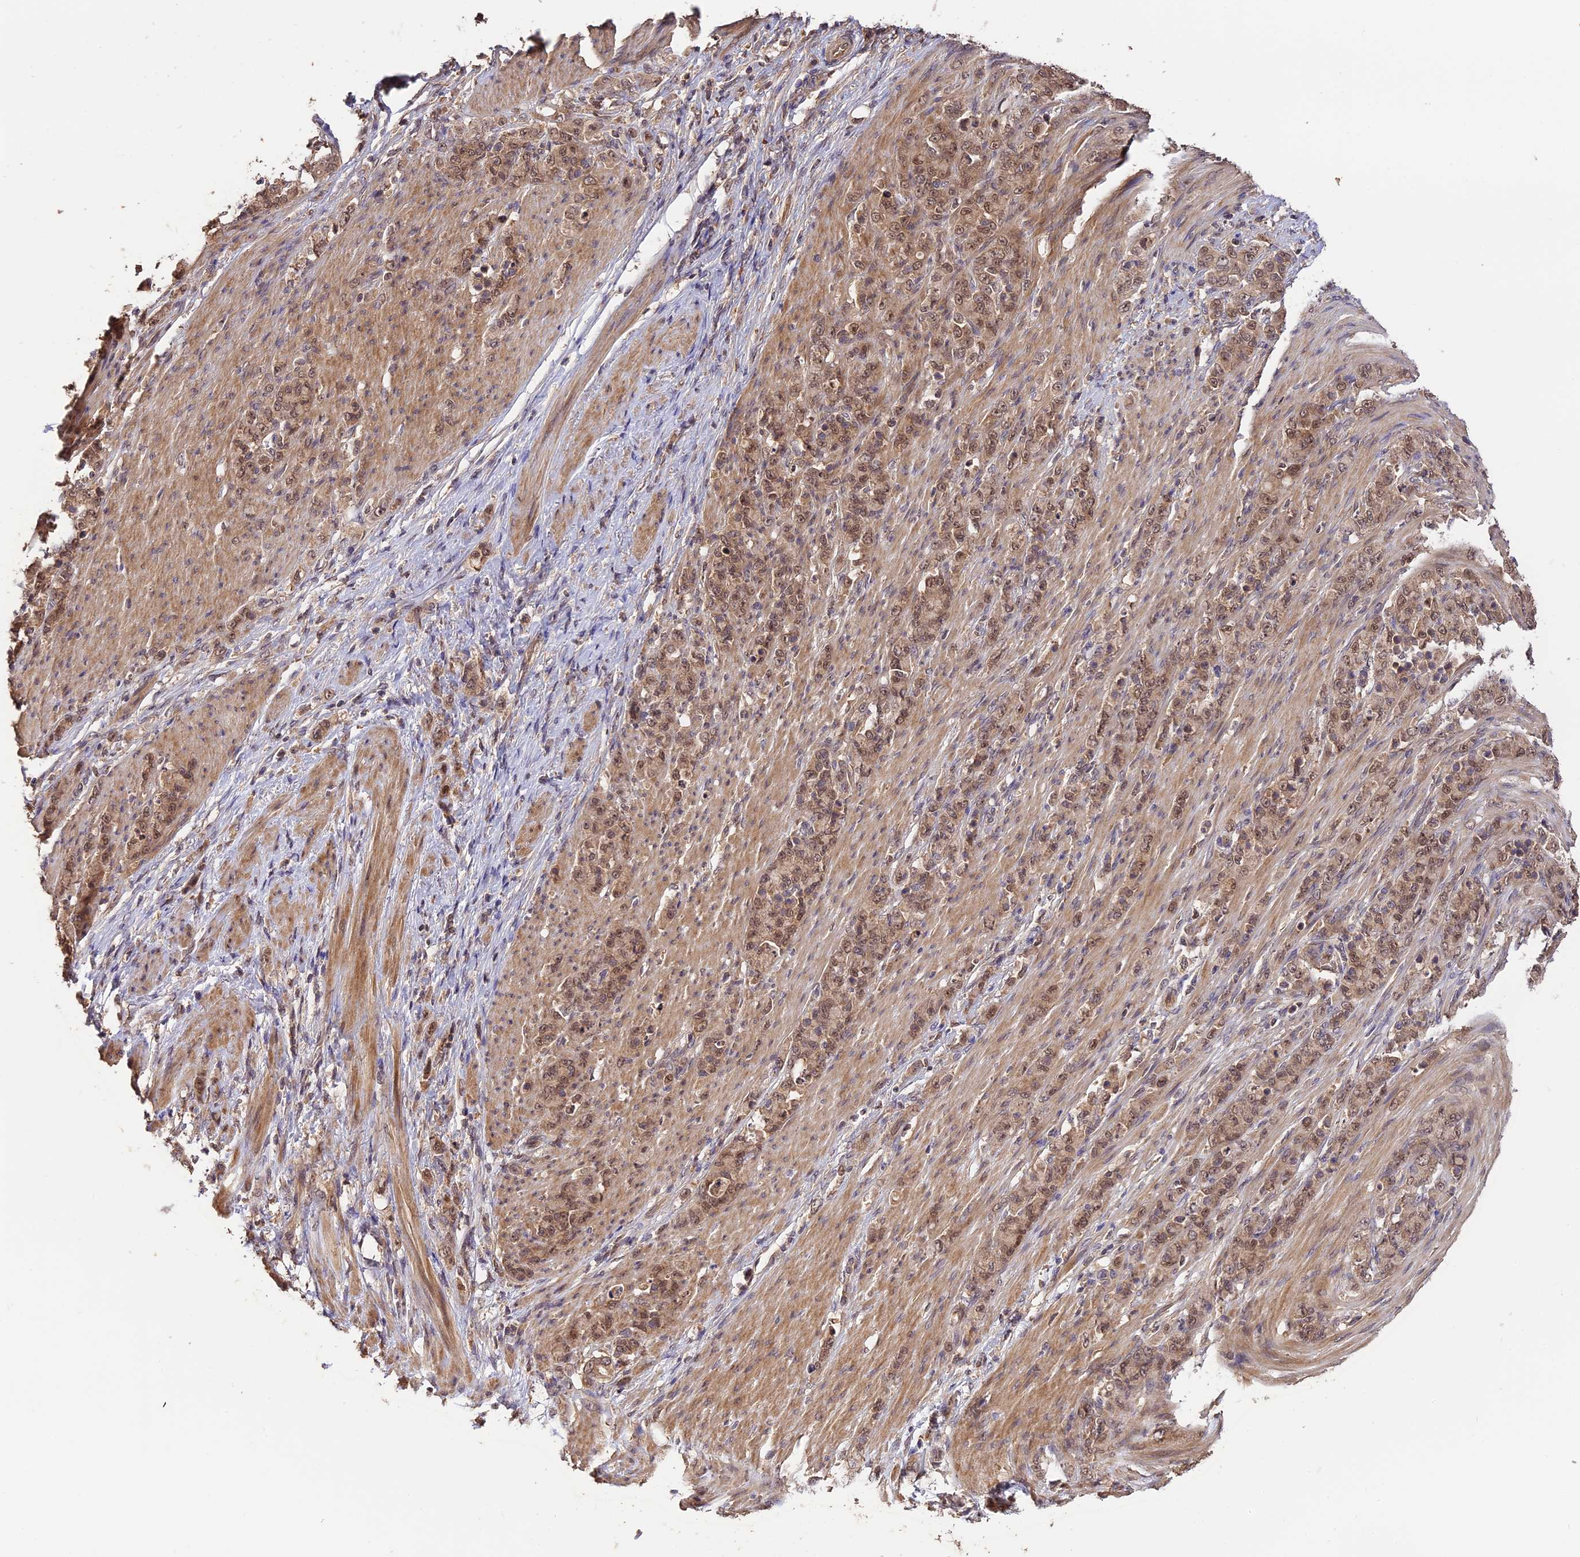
{"staining": {"intensity": "moderate", "quantity": ">75%", "location": "cytoplasmic/membranous,nuclear"}, "tissue": "stomach cancer", "cell_type": "Tumor cells", "image_type": "cancer", "snomed": [{"axis": "morphology", "description": "Adenocarcinoma, NOS"}, {"axis": "topography", "description": "Stomach"}], "caption": "Moderate cytoplasmic/membranous and nuclear staining for a protein is identified in approximately >75% of tumor cells of stomach adenocarcinoma using IHC.", "gene": "TRMT1", "patient": {"sex": "female", "age": 79}}